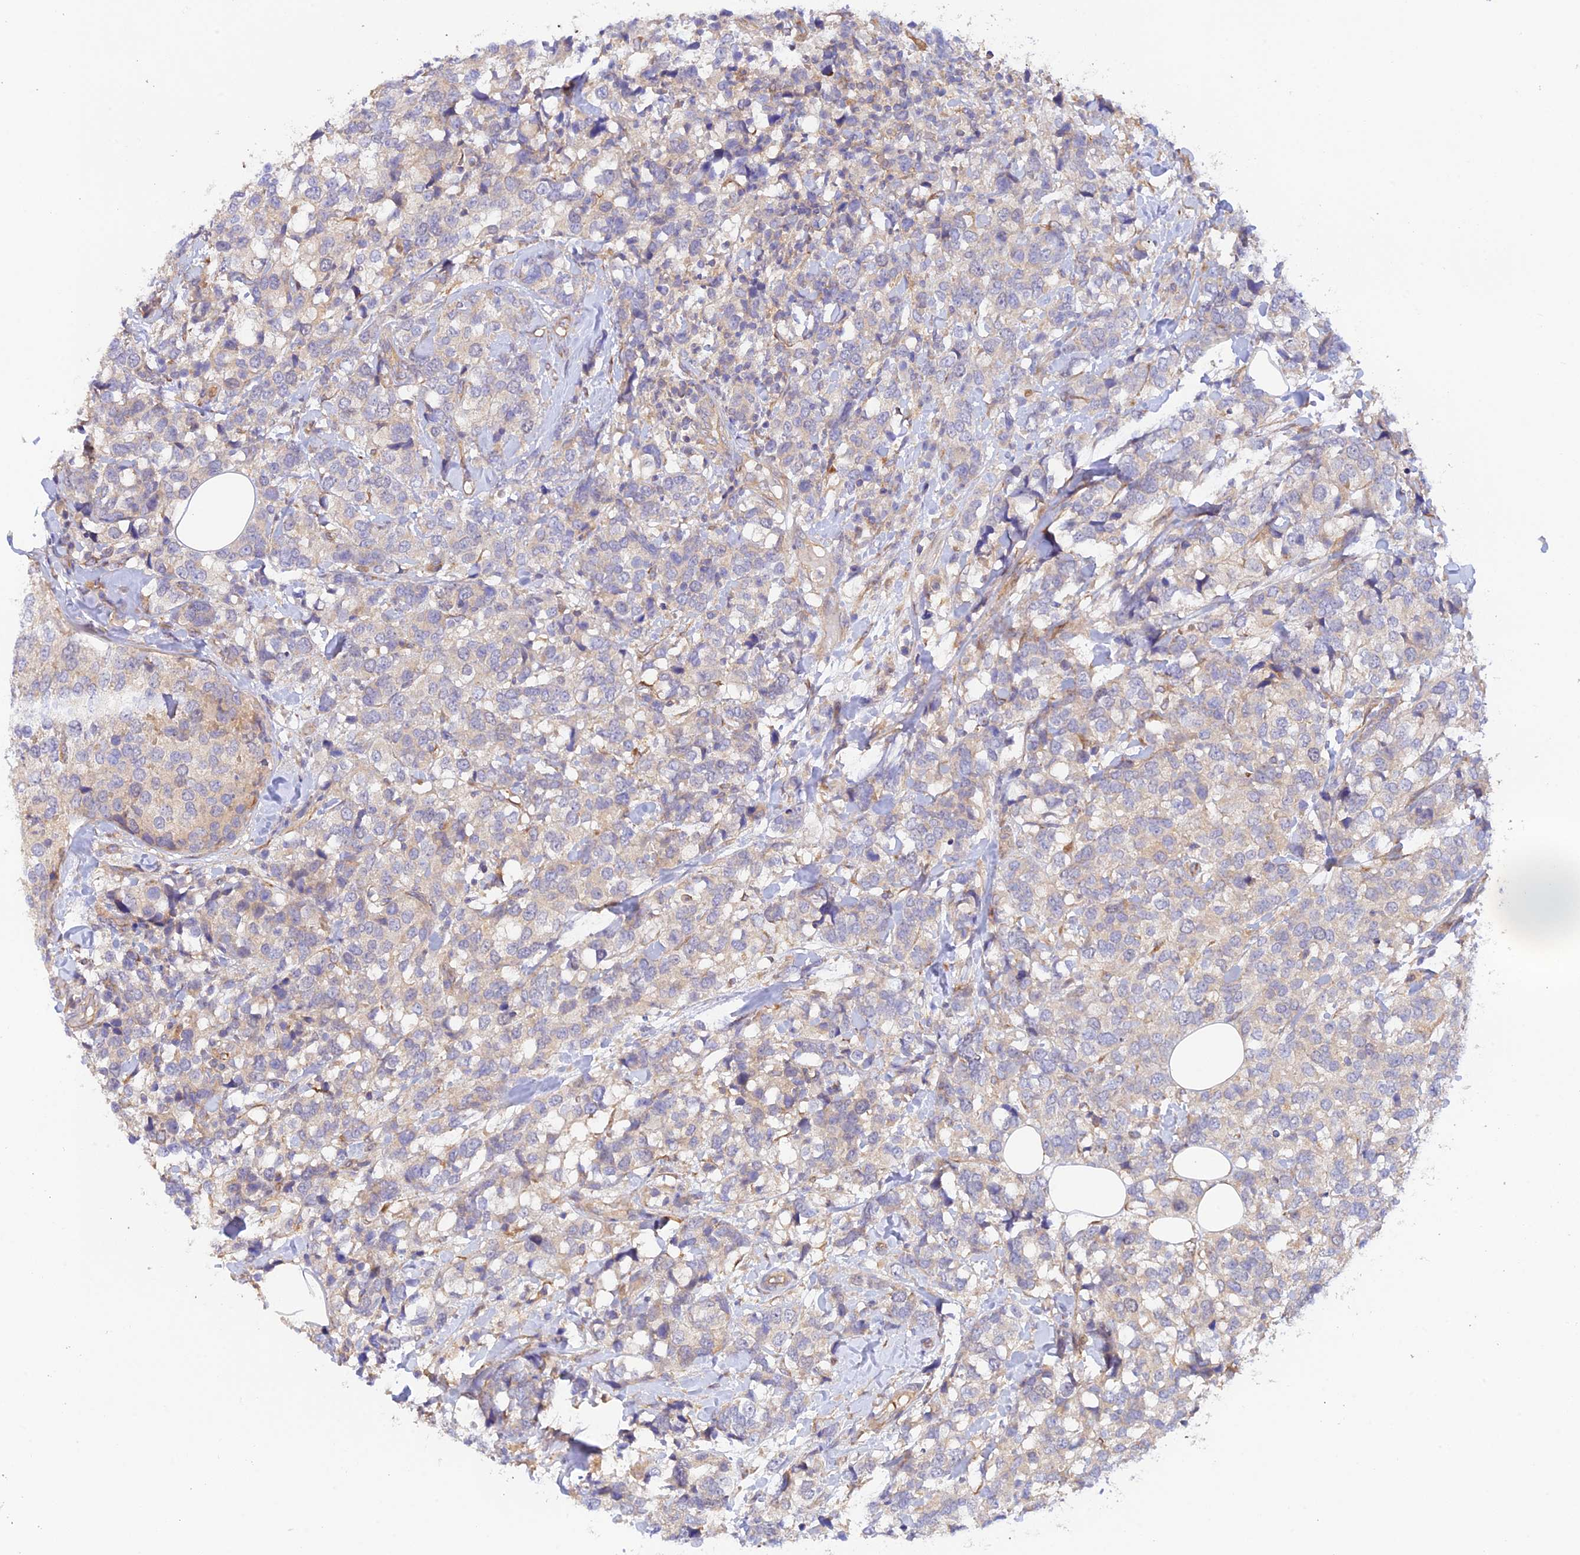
{"staining": {"intensity": "negative", "quantity": "none", "location": "none"}, "tissue": "breast cancer", "cell_type": "Tumor cells", "image_type": "cancer", "snomed": [{"axis": "morphology", "description": "Lobular carcinoma"}, {"axis": "topography", "description": "Breast"}], "caption": "This is an IHC histopathology image of human breast cancer. There is no expression in tumor cells.", "gene": "MYO9A", "patient": {"sex": "female", "age": 59}}